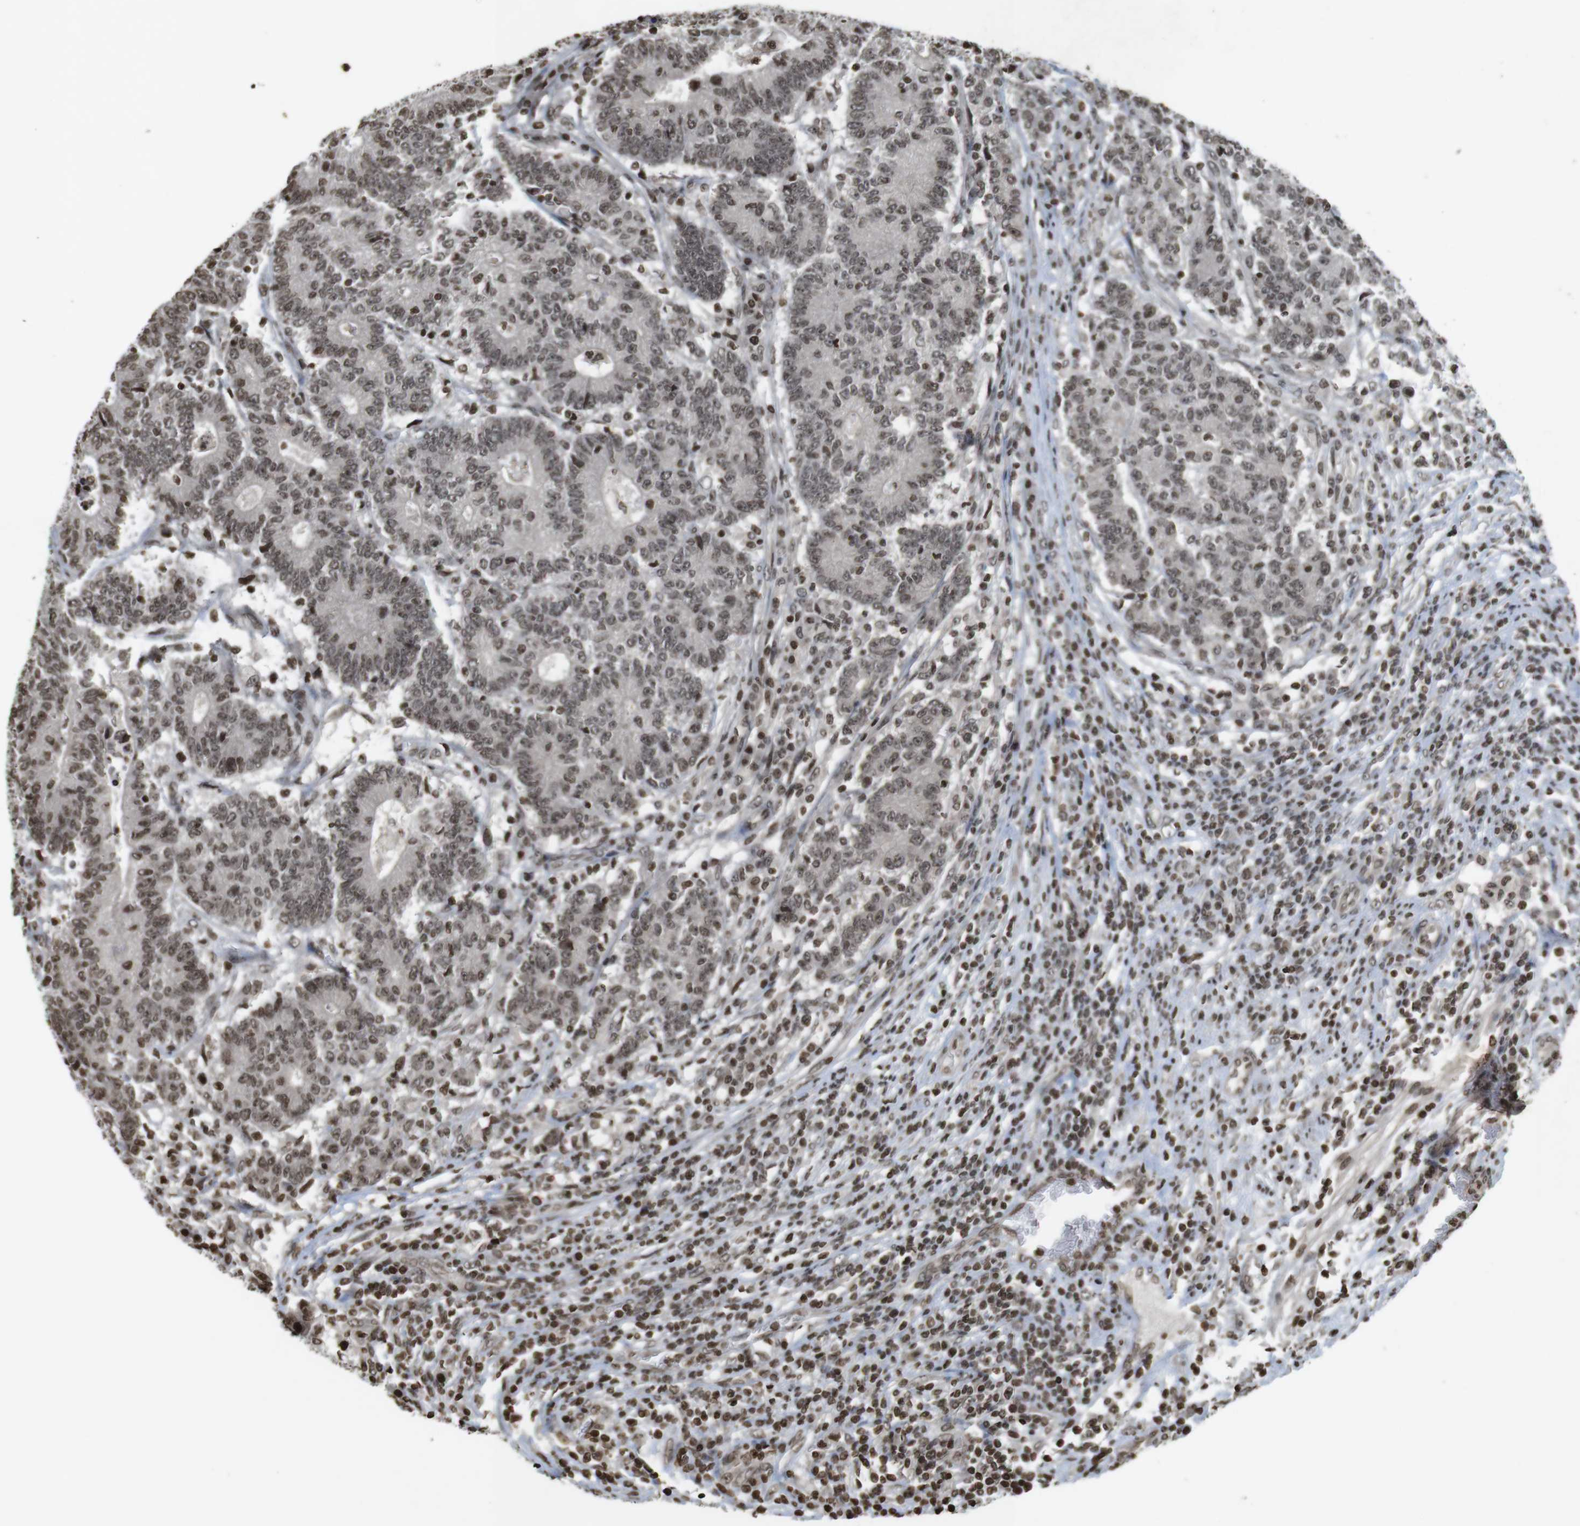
{"staining": {"intensity": "weak", "quantity": ">75%", "location": "cytoplasmic/membranous,nuclear"}, "tissue": "colorectal cancer", "cell_type": "Tumor cells", "image_type": "cancer", "snomed": [{"axis": "morphology", "description": "Normal tissue, NOS"}, {"axis": "morphology", "description": "Adenocarcinoma, NOS"}, {"axis": "topography", "description": "Colon"}], "caption": "Immunohistochemistry of colorectal adenocarcinoma shows low levels of weak cytoplasmic/membranous and nuclear positivity in approximately >75% of tumor cells.", "gene": "FOXA3", "patient": {"sex": "female", "age": 75}}